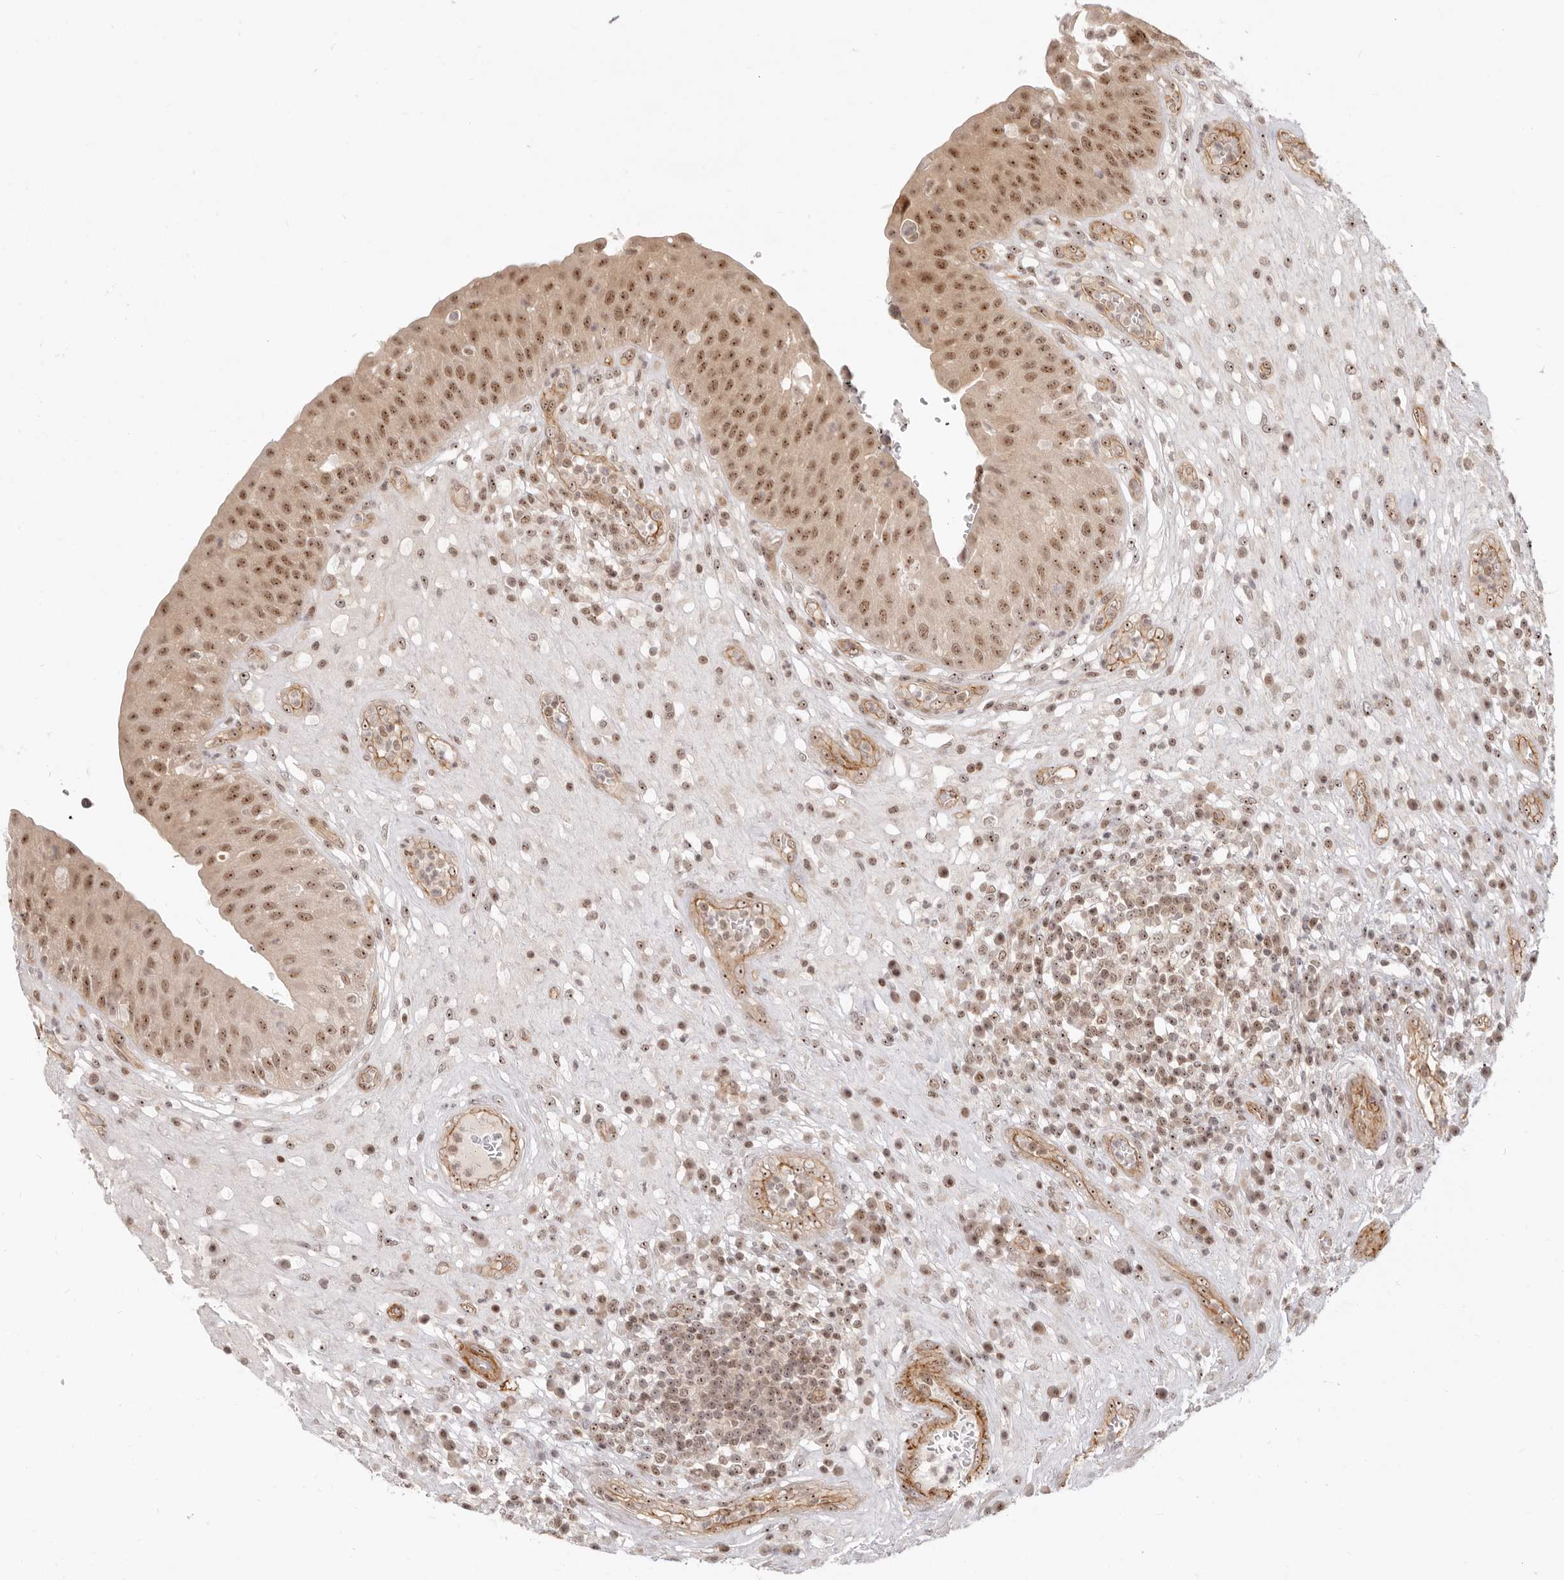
{"staining": {"intensity": "moderate", "quantity": ">75%", "location": "cytoplasmic/membranous,nuclear"}, "tissue": "urinary bladder", "cell_type": "Urothelial cells", "image_type": "normal", "snomed": [{"axis": "morphology", "description": "Normal tissue, NOS"}, {"axis": "topography", "description": "Urinary bladder"}], "caption": "DAB (3,3'-diaminobenzidine) immunohistochemical staining of normal human urinary bladder reveals moderate cytoplasmic/membranous,nuclear protein expression in approximately >75% of urothelial cells.", "gene": "BAP1", "patient": {"sex": "female", "age": 62}}